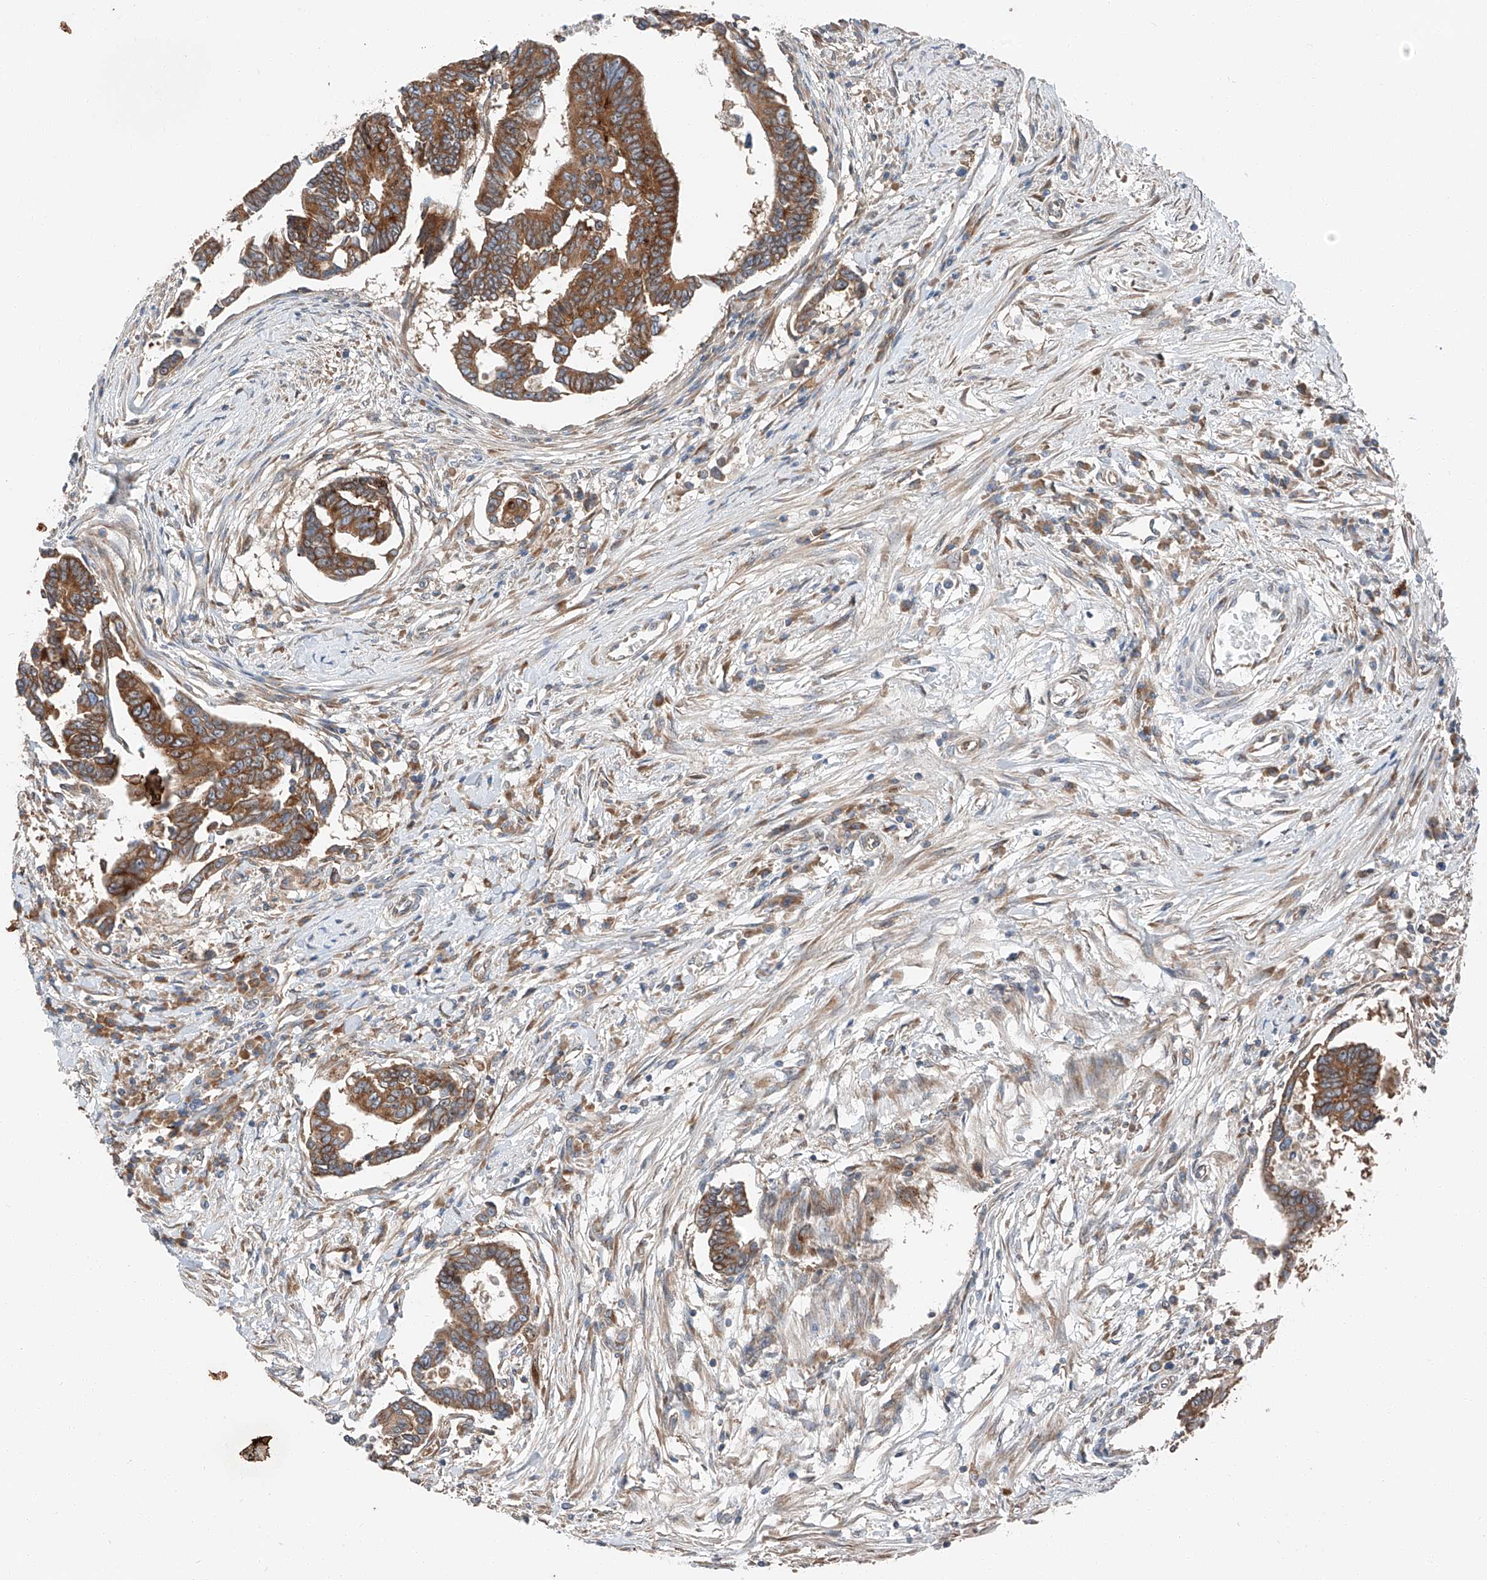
{"staining": {"intensity": "strong", "quantity": ">75%", "location": "cytoplasmic/membranous"}, "tissue": "colorectal cancer", "cell_type": "Tumor cells", "image_type": "cancer", "snomed": [{"axis": "morphology", "description": "Adenocarcinoma, NOS"}, {"axis": "topography", "description": "Rectum"}], "caption": "Adenocarcinoma (colorectal) tissue demonstrates strong cytoplasmic/membranous staining in about >75% of tumor cells, visualized by immunohistochemistry.", "gene": "ZC3H15", "patient": {"sex": "female", "age": 65}}